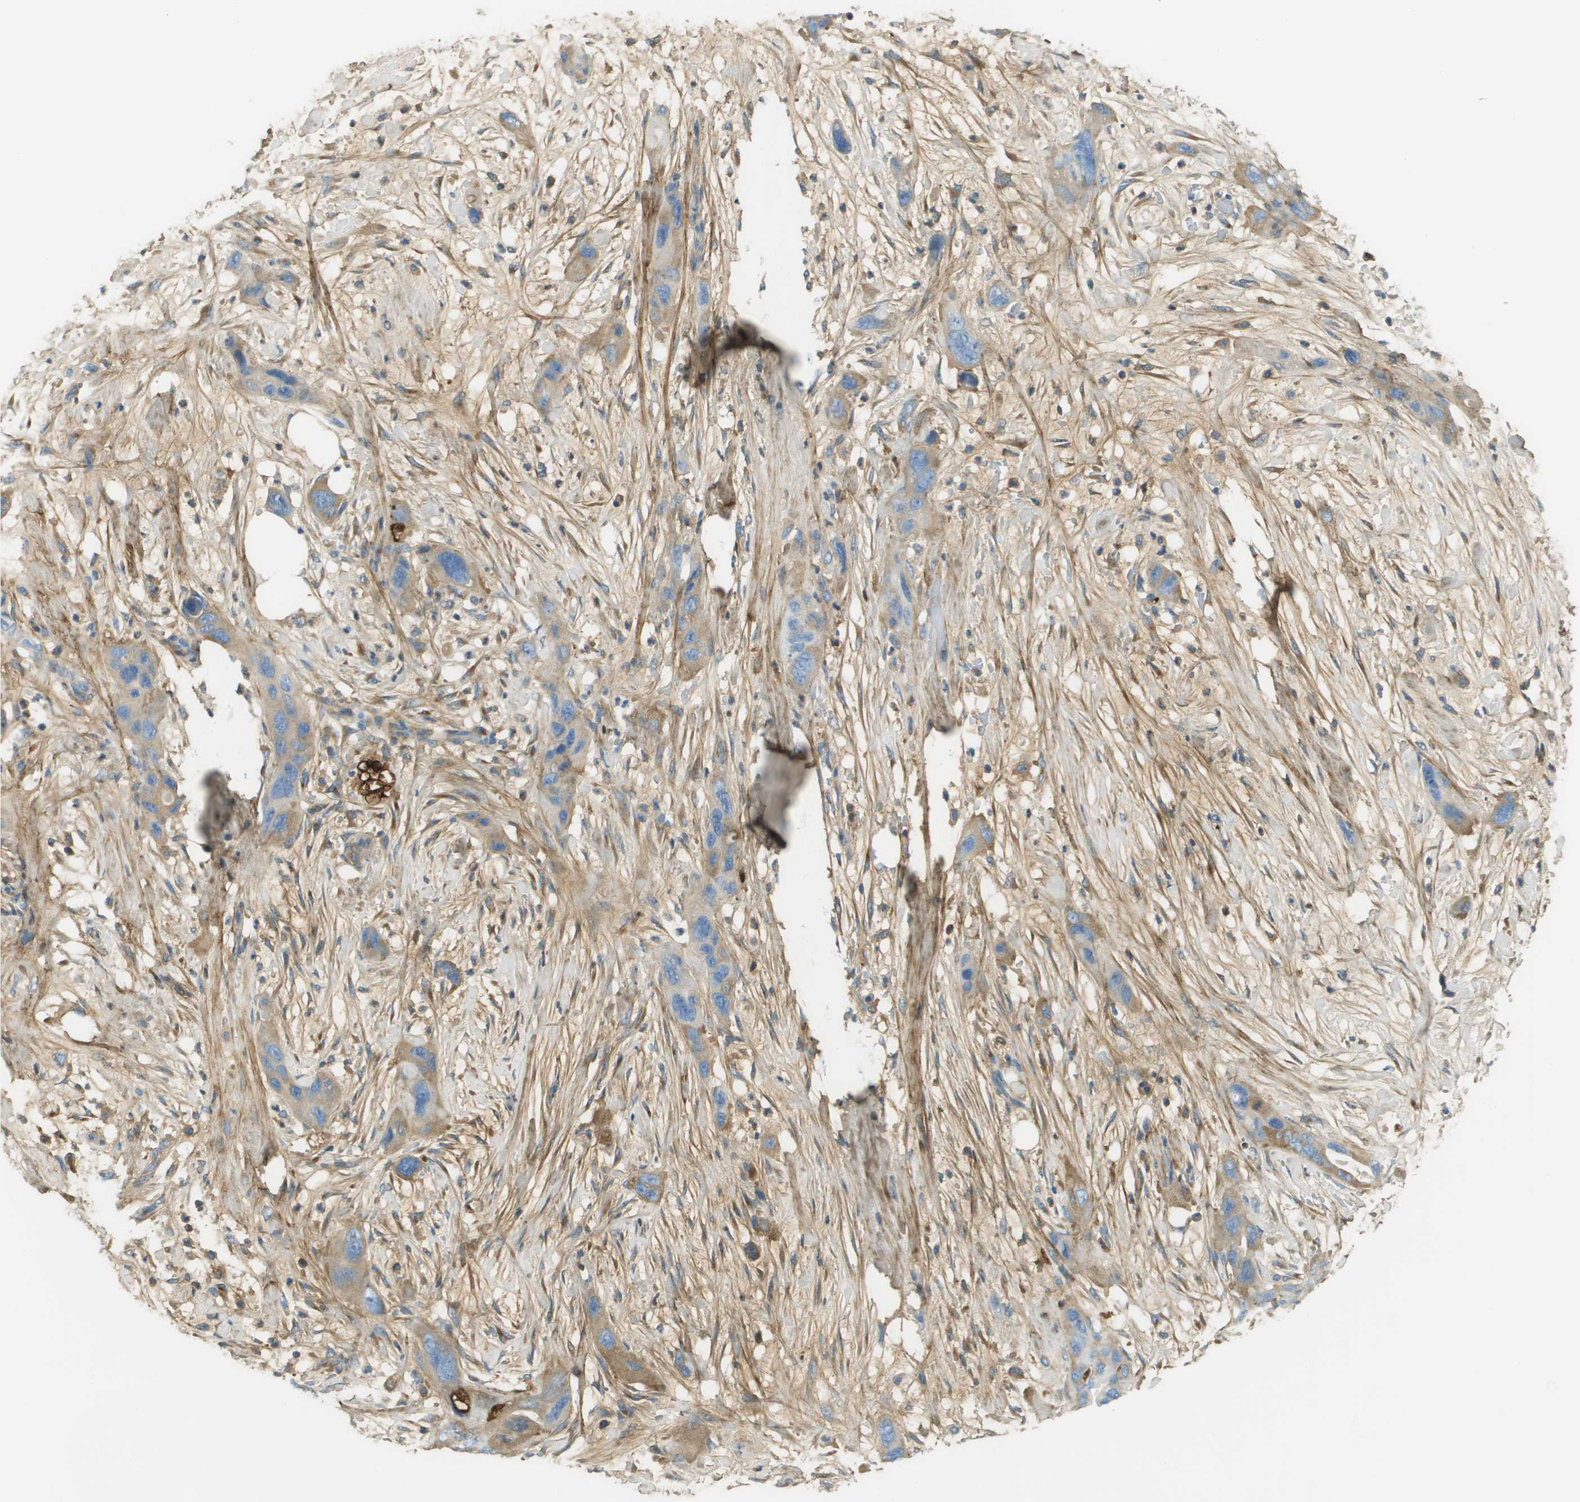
{"staining": {"intensity": "weak", "quantity": "25%-75%", "location": "cytoplasmic/membranous"}, "tissue": "pancreatic cancer", "cell_type": "Tumor cells", "image_type": "cancer", "snomed": [{"axis": "morphology", "description": "Adenocarcinoma, NOS"}, {"axis": "topography", "description": "Pancreas"}], "caption": "A brown stain labels weak cytoplasmic/membranous positivity of a protein in human pancreatic cancer (adenocarcinoma) tumor cells. The staining was performed using DAB, with brown indicating positive protein expression. Nuclei are stained blue with hematoxylin.", "gene": "DCN", "patient": {"sex": "female", "age": 71}}